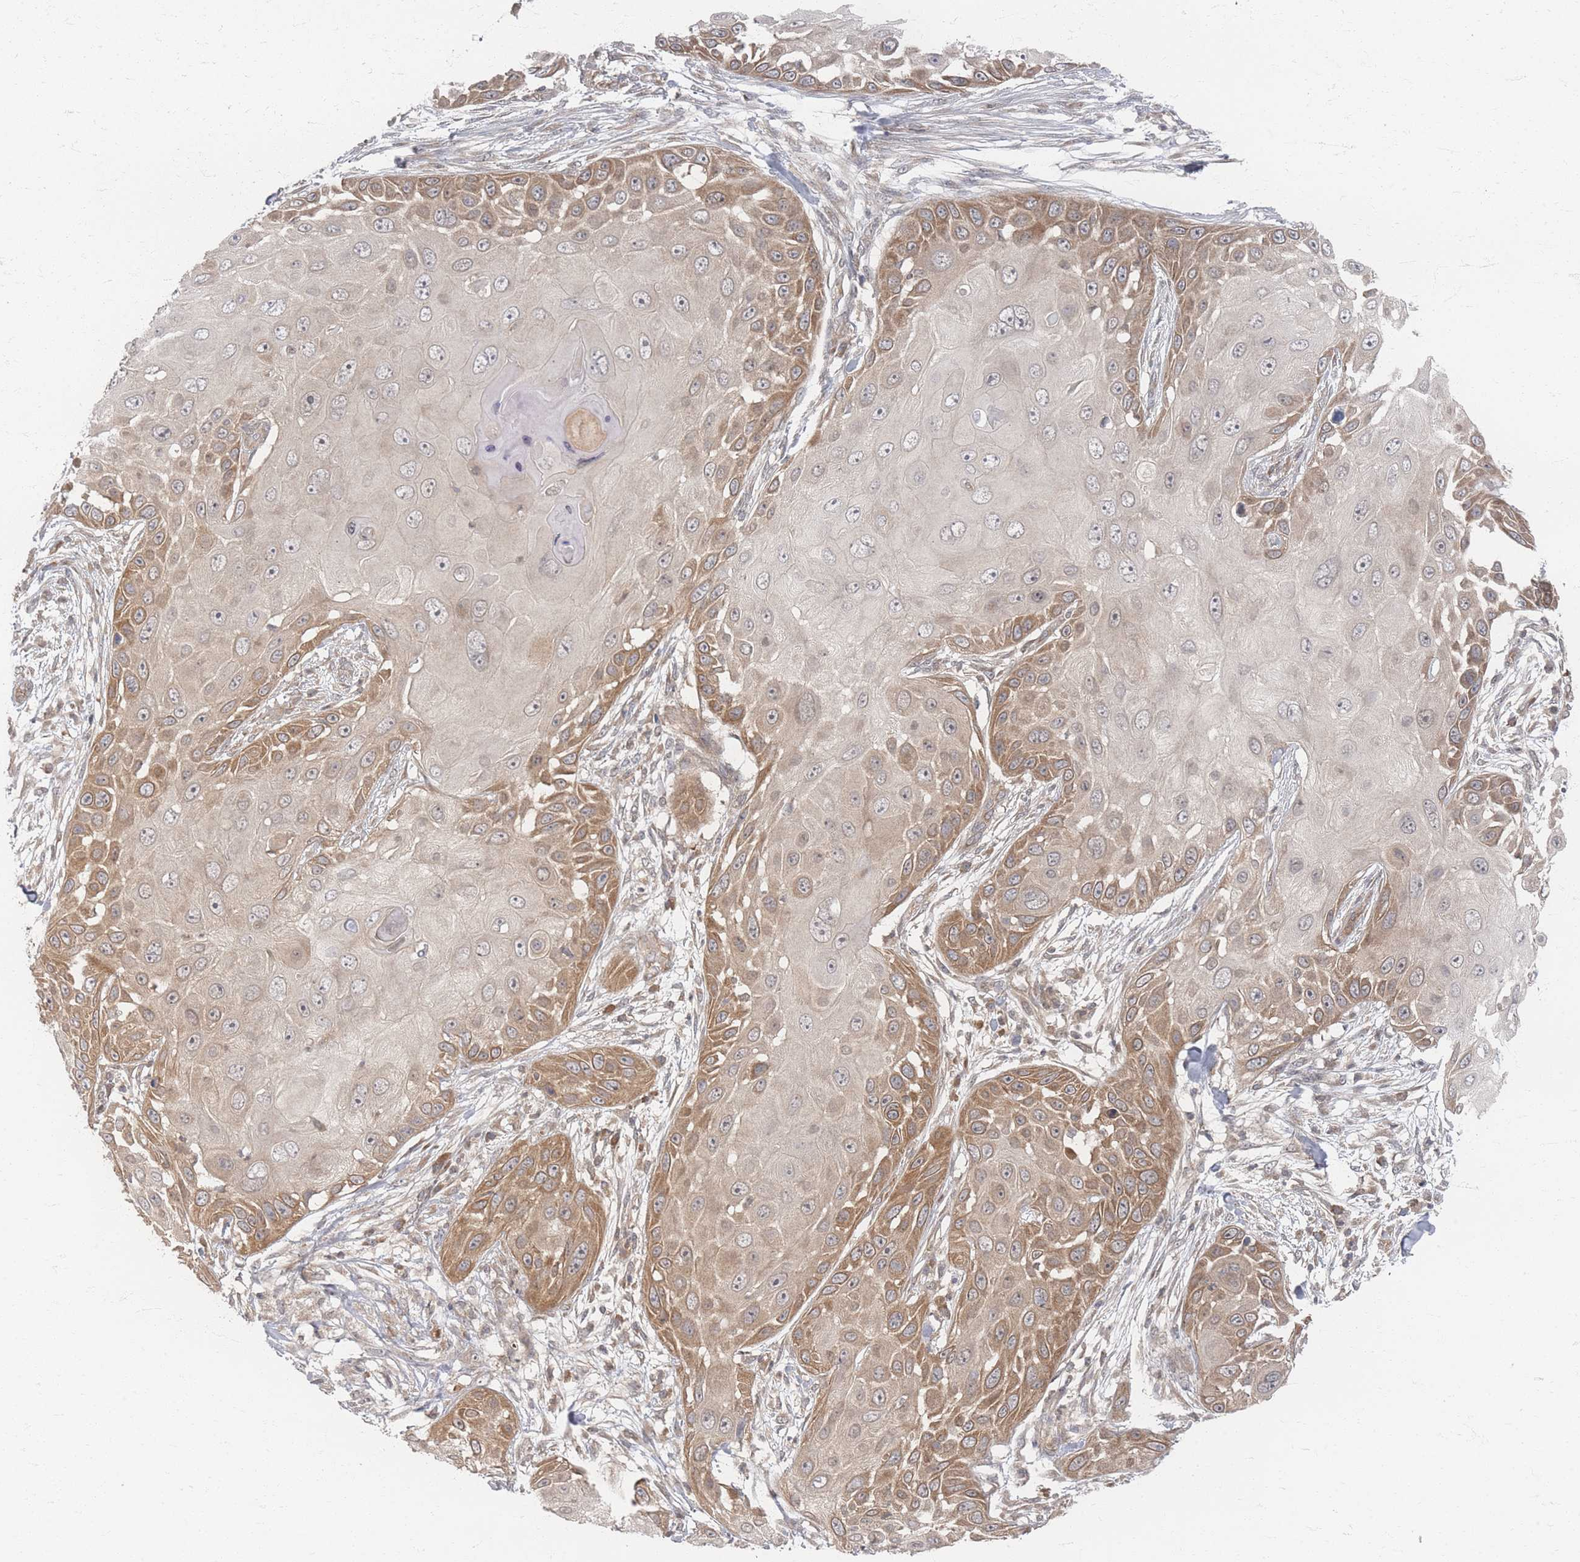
{"staining": {"intensity": "moderate", "quantity": "25%-75%", "location": "cytoplasmic/membranous"}, "tissue": "skin cancer", "cell_type": "Tumor cells", "image_type": "cancer", "snomed": [{"axis": "morphology", "description": "Squamous cell carcinoma, NOS"}, {"axis": "topography", "description": "Skin"}], "caption": "About 25%-75% of tumor cells in human skin cancer (squamous cell carcinoma) exhibit moderate cytoplasmic/membranous protein positivity as visualized by brown immunohistochemical staining.", "gene": "PSMD9", "patient": {"sex": "female", "age": 44}}